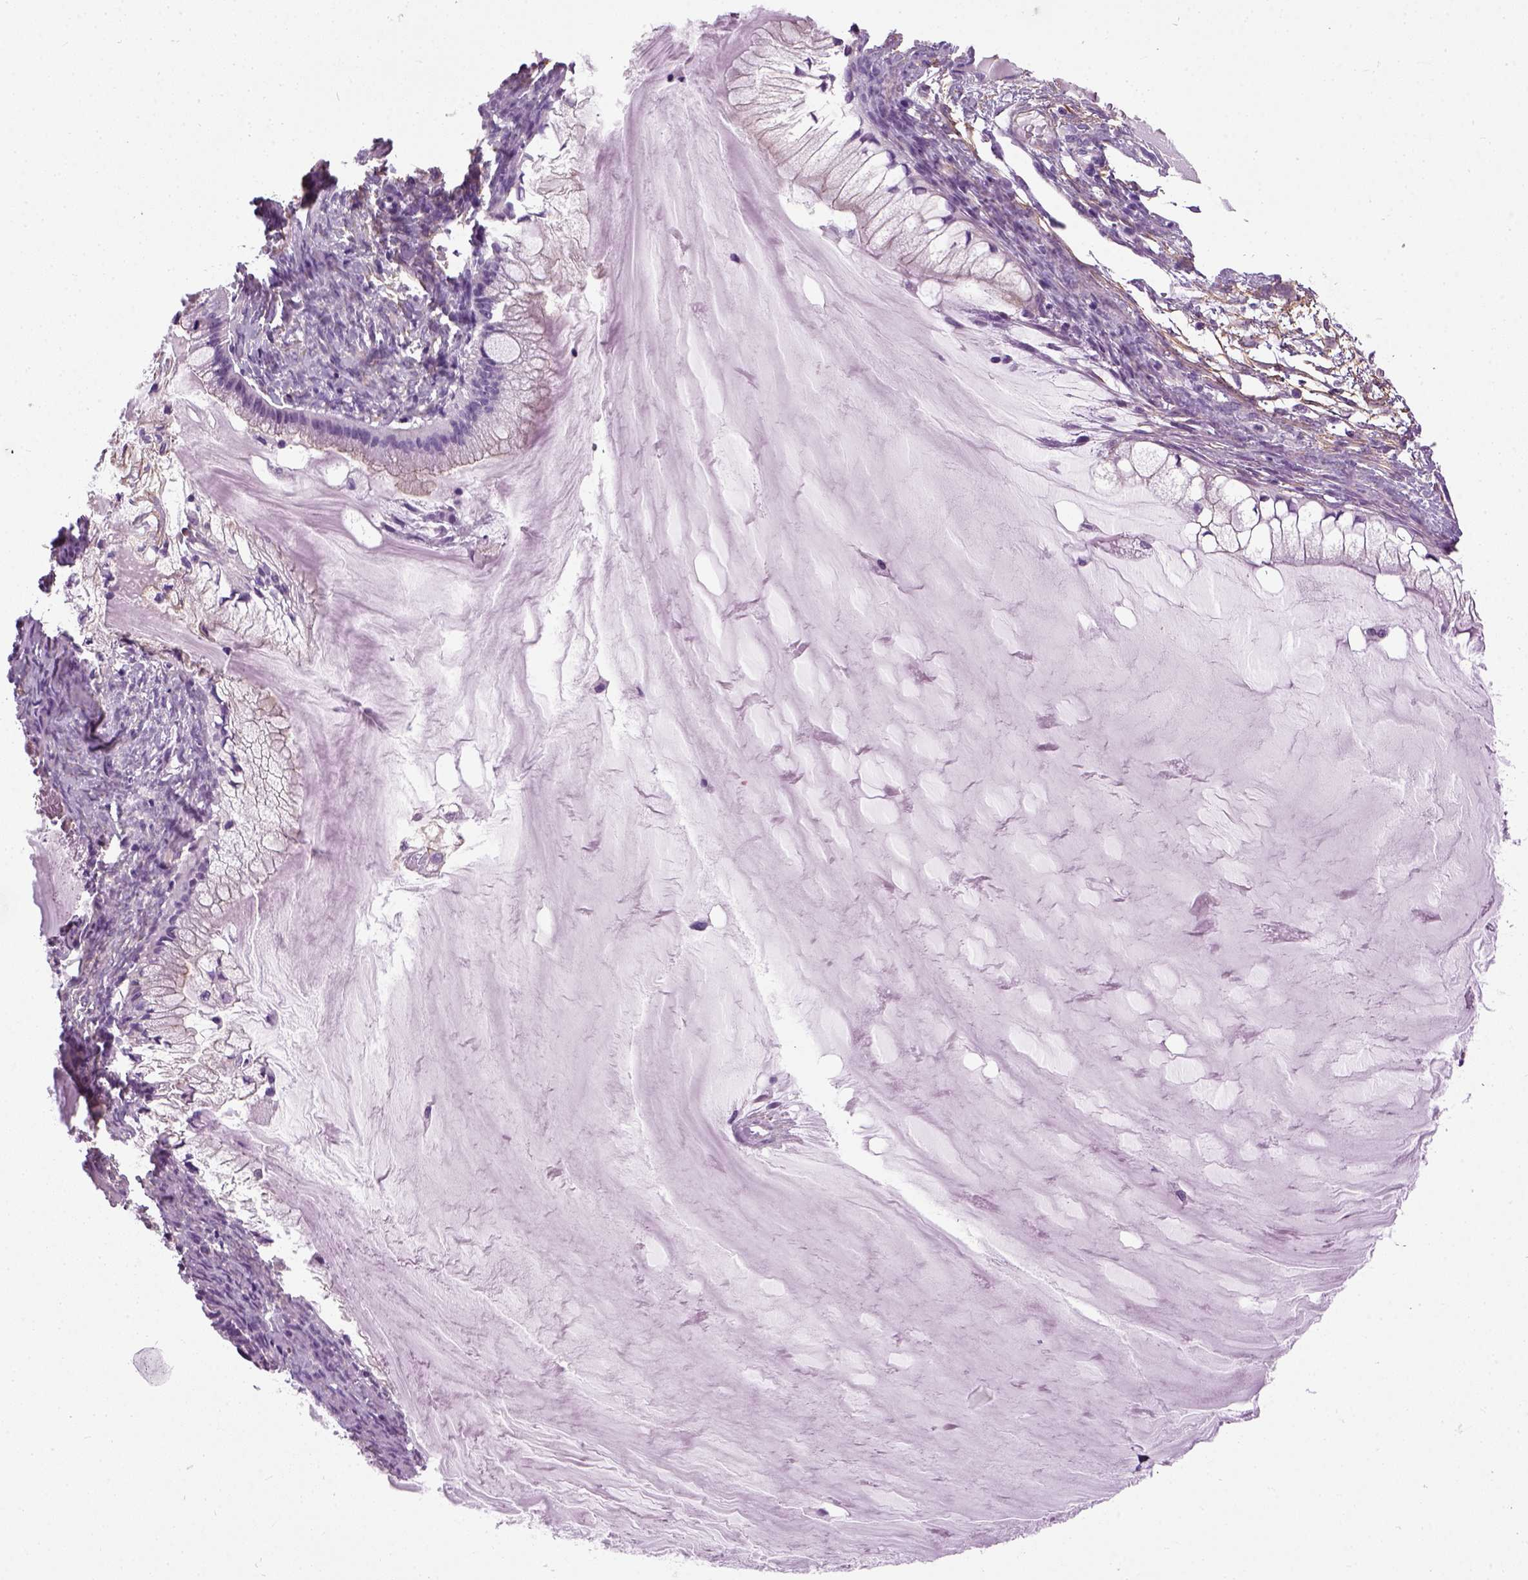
{"staining": {"intensity": "negative", "quantity": "none", "location": "none"}, "tissue": "ovarian cancer", "cell_type": "Tumor cells", "image_type": "cancer", "snomed": [{"axis": "morphology", "description": "Cystadenocarcinoma, mucinous, NOS"}, {"axis": "topography", "description": "Ovary"}], "caption": "High magnification brightfield microscopy of ovarian mucinous cystadenocarcinoma stained with DAB (brown) and counterstained with hematoxylin (blue): tumor cells show no significant expression. The staining was performed using DAB to visualize the protein expression in brown, while the nuclei were stained in blue with hematoxylin (Magnification: 20x).", "gene": "FAM161A", "patient": {"sex": "female", "age": 57}}